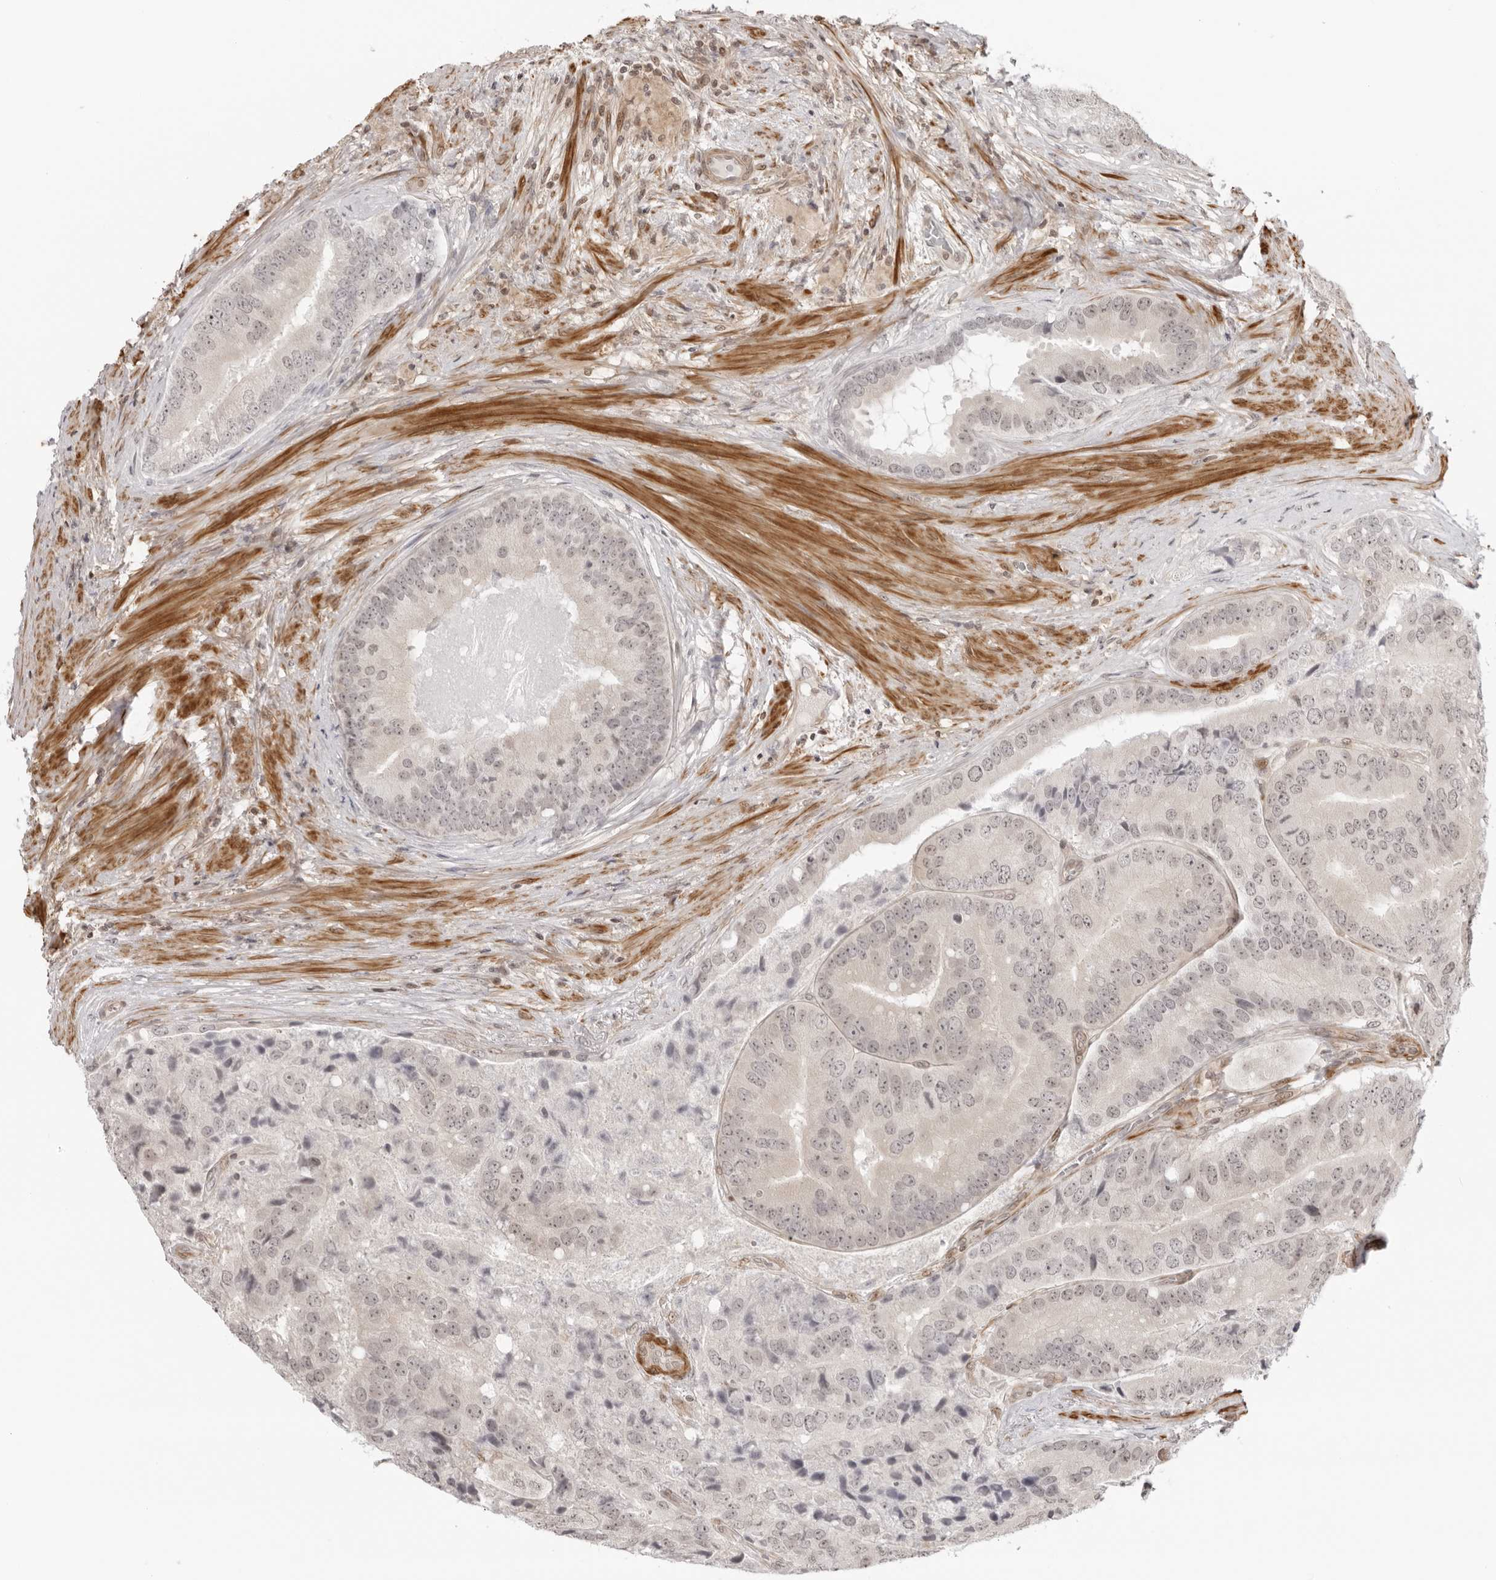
{"staining": {"intensity": "negative", "quantity": "none", "location": "none"}, "tissue": "prostate cancer", "cell_type": "Tumor cells", "image_type": "cancer", "snomed": [{"axis": "morphology", "description": "Adenocarcinoma, High grade"}, {"axis": "topography", "description": "Prostate"}], "caption": "Image shows no significant protein positivity in tumor cells of high-grade adenocarcinoma (prostate). (Brightfield microscopy of DAB immunohistochemistry at high magnification).", "gene": "RNF146", "patient": {"sex": "male", "age": 70}}